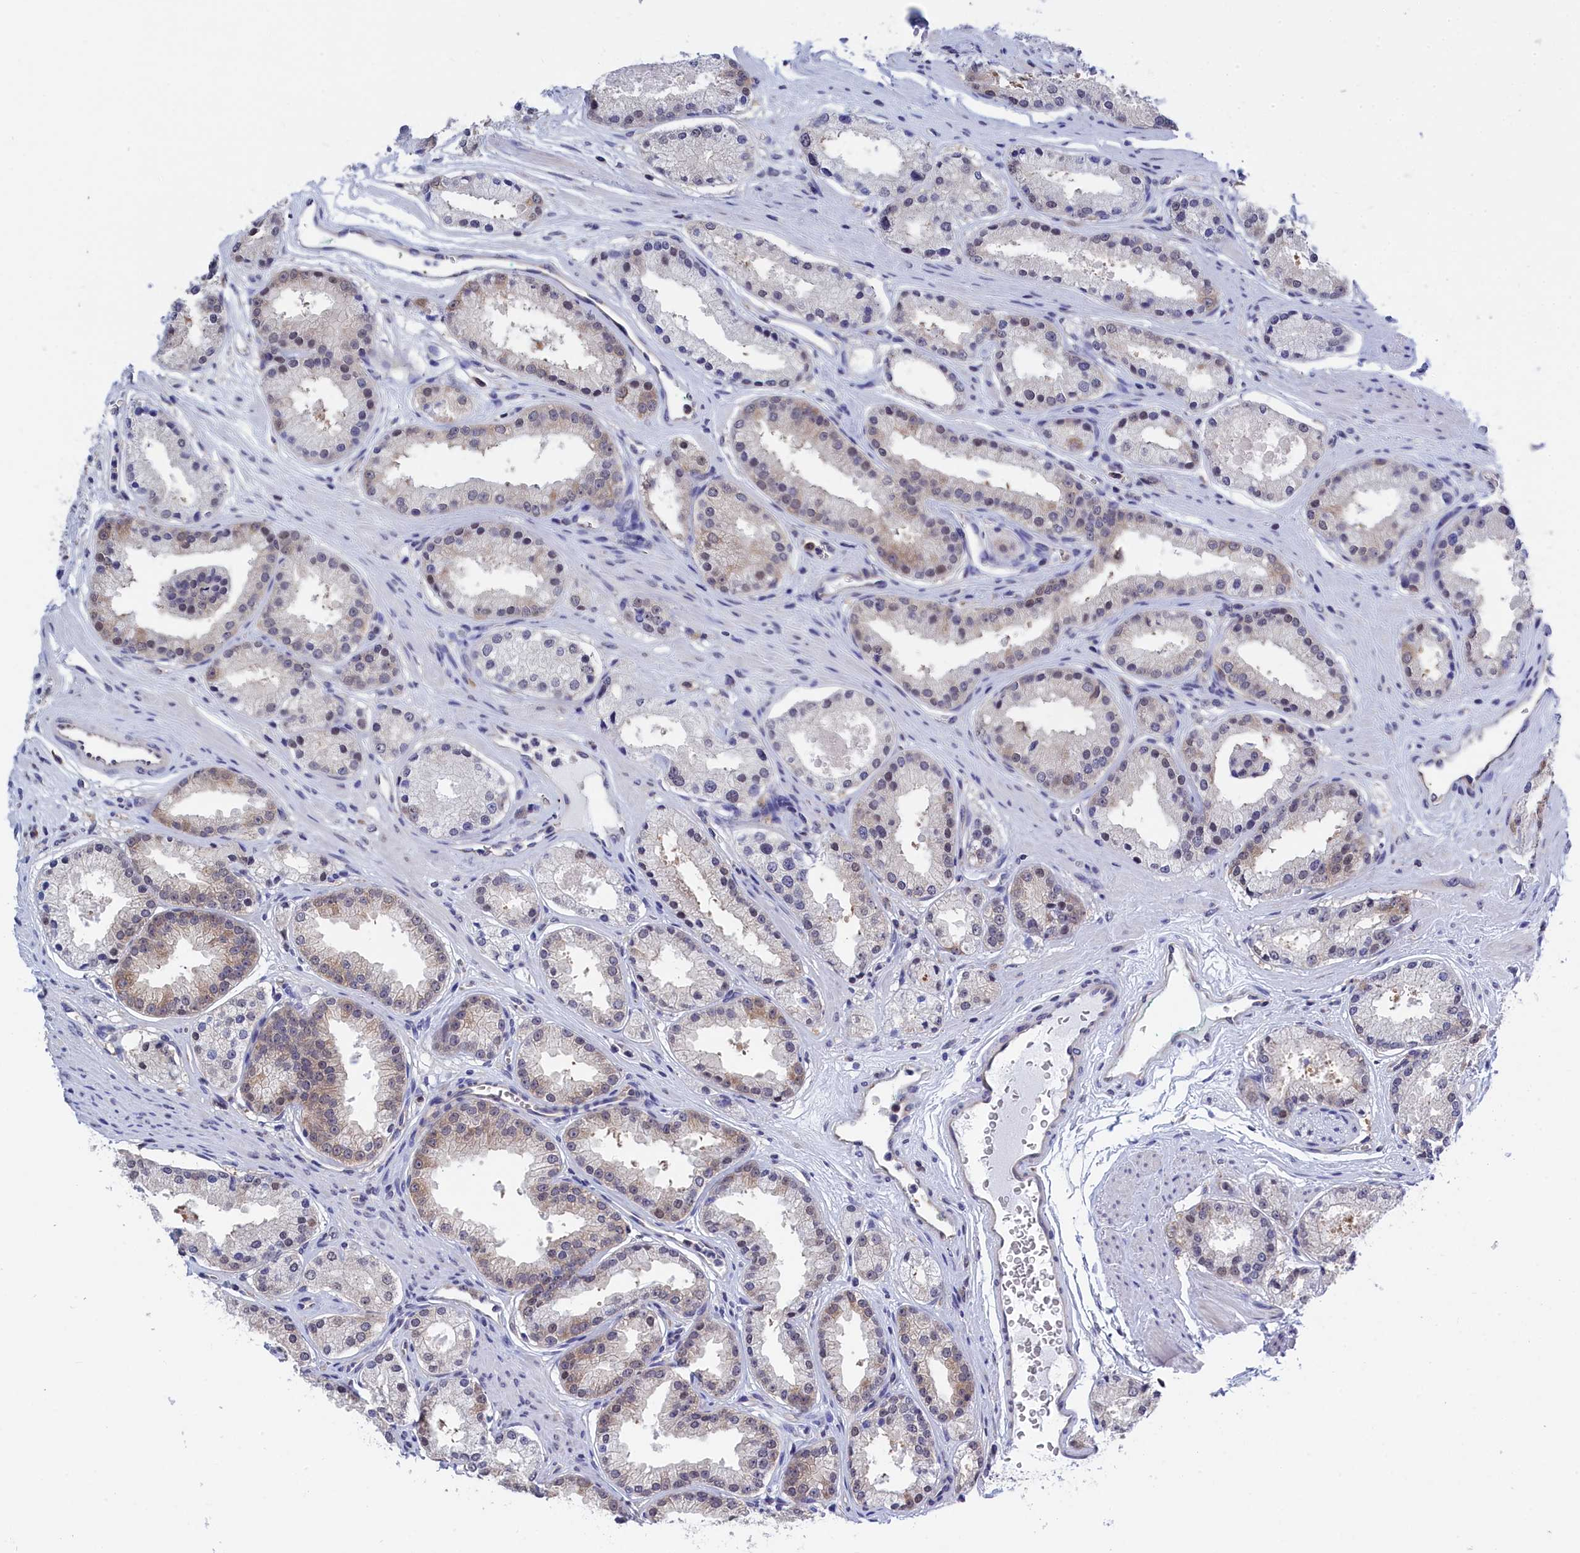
{"staining": {"intensity": "weak", "quantity": "<25%", "location": "cytoplasmic/membranous"}, "tissue": "prostate cancer", "cell_type": "Tumor cells", "image_type": "cancer", "snomed": [{"axis": "morphology", "description": "Adenocarcinoma, Low grade"}, {"axis": "topography", "description": "Prostate"}], "caption": "There is no significant positivity in tumor cells of prostate cancer. Brightfield microscopy of IHC stained with DAB (brown) and hematoxylin (blue), captured at high magnification.", "gene": "PGP", "patient": {"sex": "male", "age": 59}}